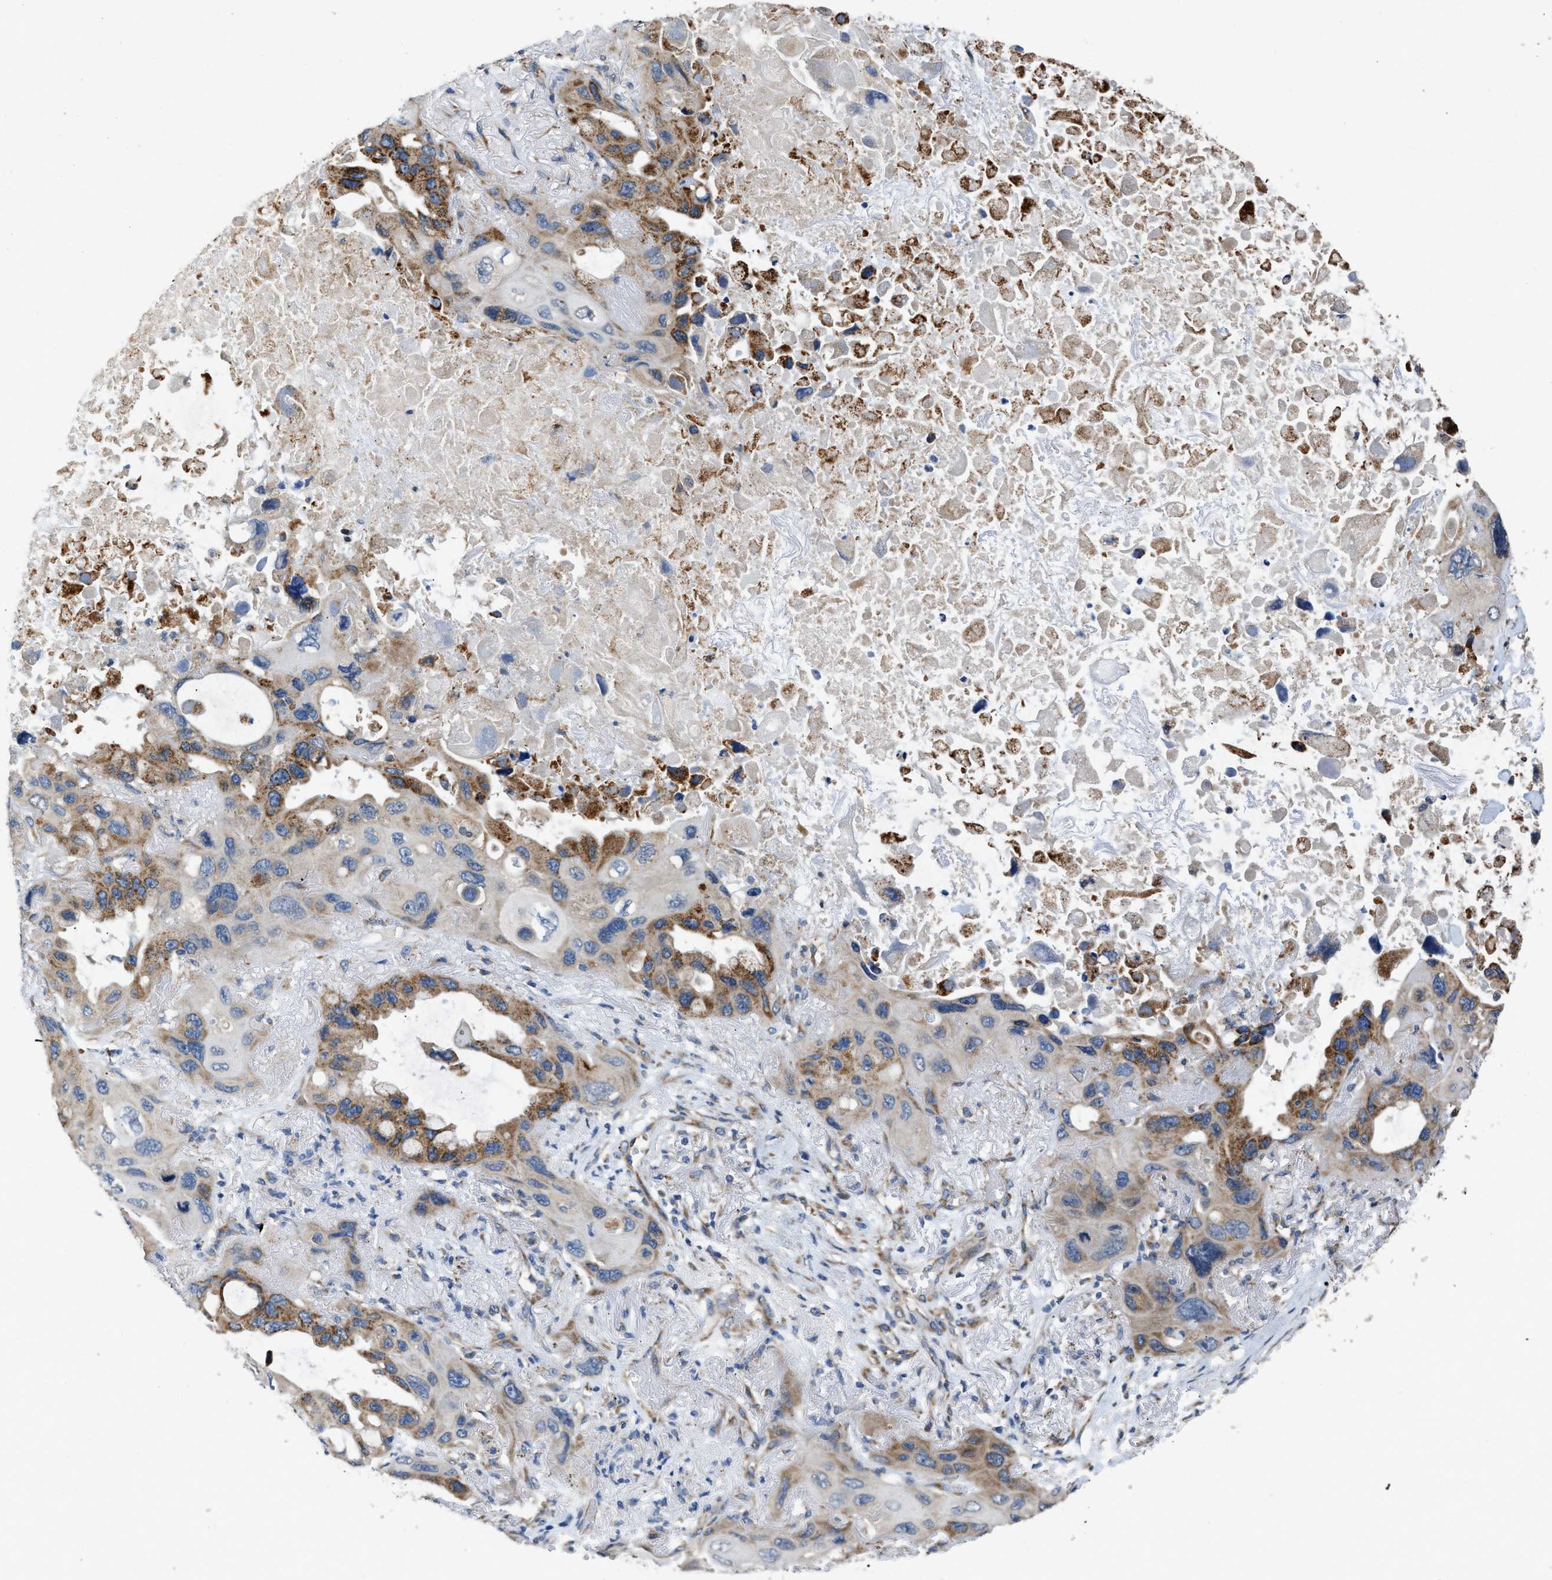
{"staining": {"intensity": "moderate", "quantity": ">75%", "location": "cytoplasmic/membranous"}, "tissue": "lung cancer", "cell_type": "Tumor cells", "image_type": "cancer", "snomed": [{"axis": "morphology", "description": "Squamous cell carcinoma, NOS"}, {"axis": "topography", "description": "Lung"}], "caption": "DAB immunohistochemical staining of squamous cell carcinoma (lung) demonstrates moderate cytoplasmic/membranous protein staining in about >75% of tumor cells.", "gene": "TMEM150A", "patient": {"sex": "female", "age": 73}}